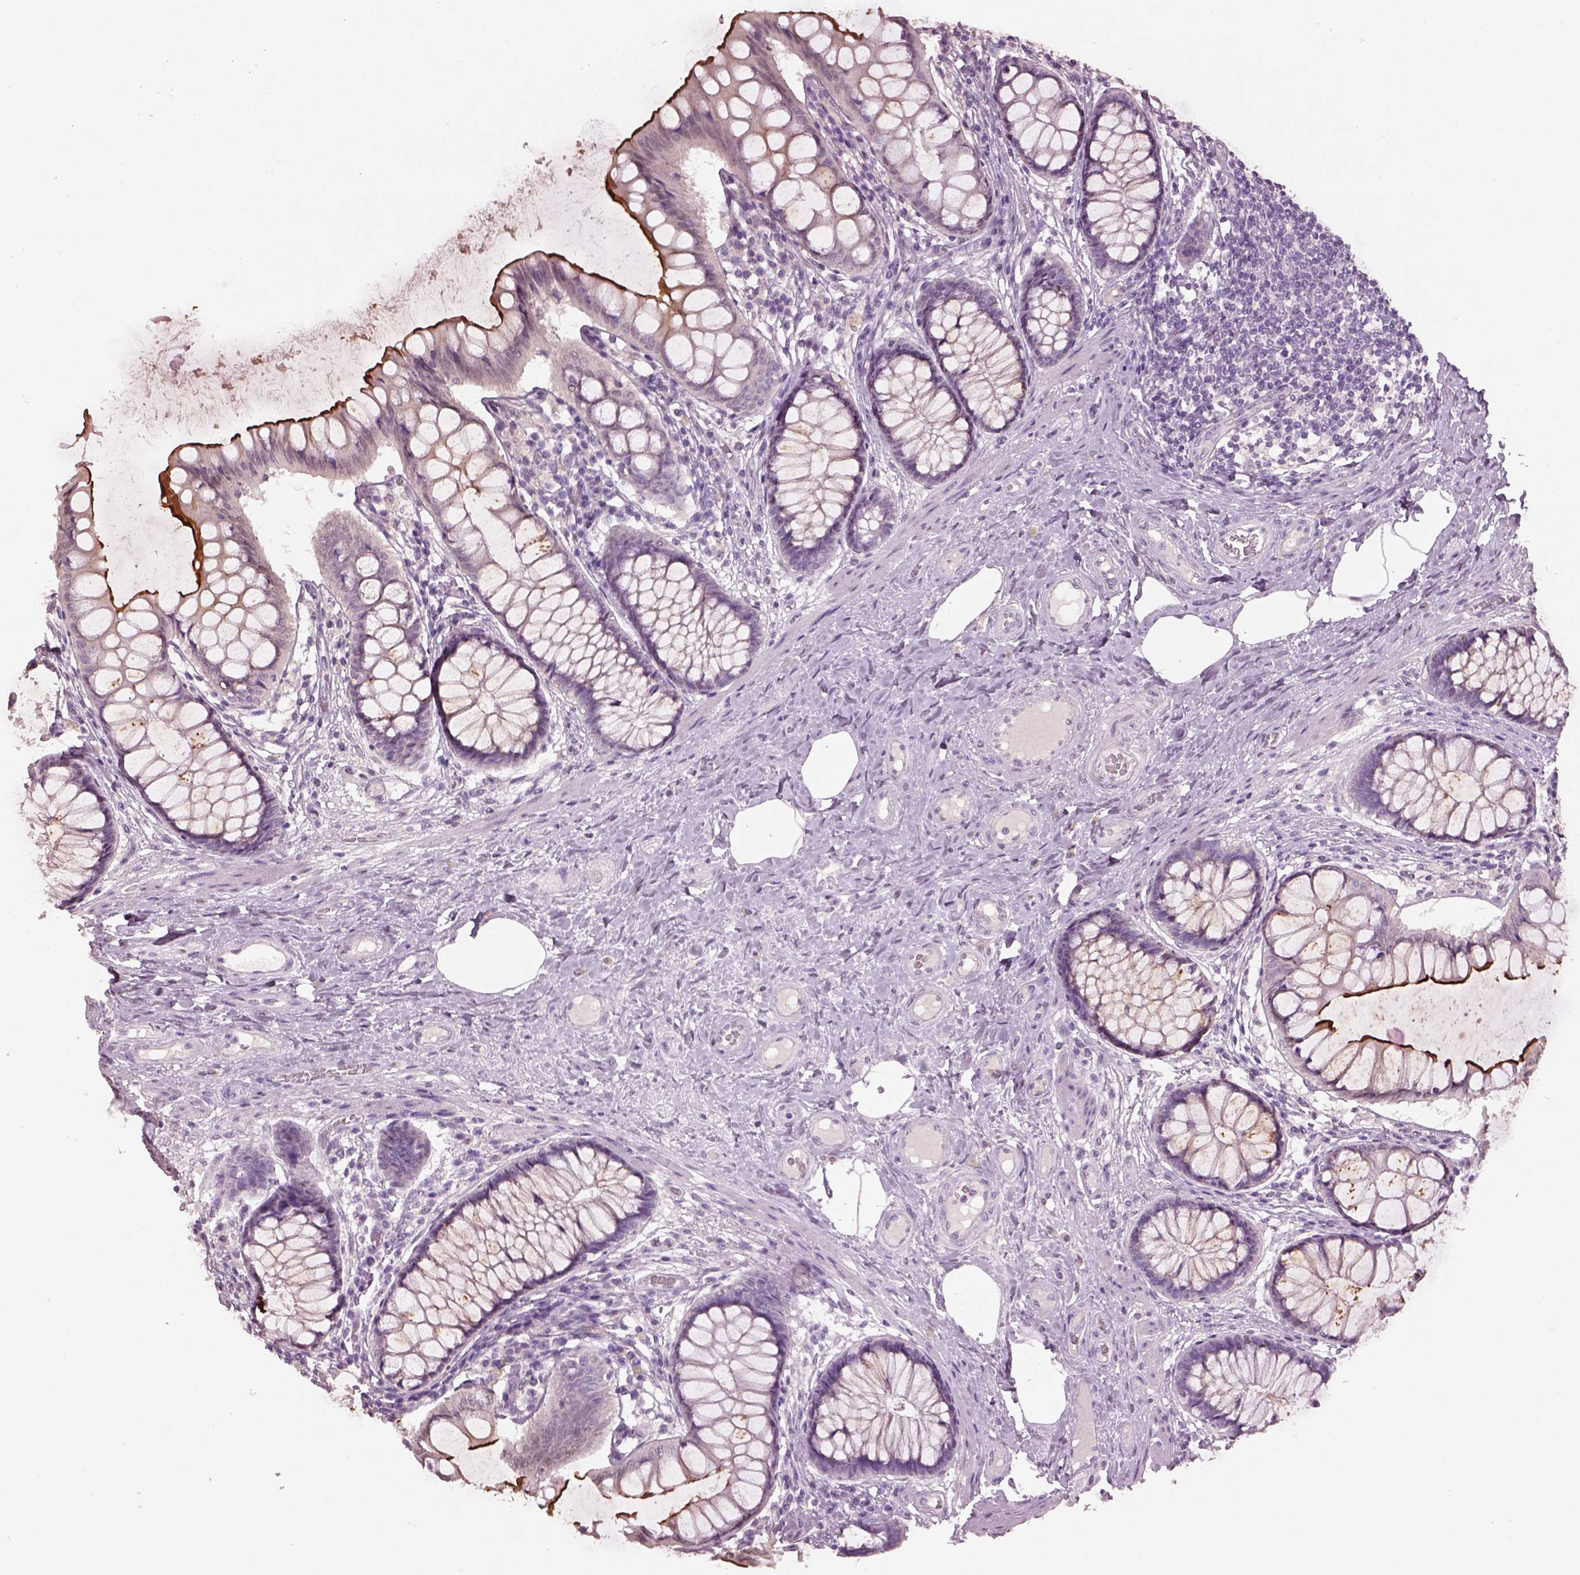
{"staining": {"intensity": "negative", "quantity": "none", "location": "none"}, "tissue": "colon", "cell_type": "Endothelial cells", "image_type": "normal", "snomed": [{"axis": "morphology", "description": "Normal tissue, NOS"}, {"axis": "topography", "description": "Colon"}], "caption": "Endothelial cells show no significant staining in normal colon.", "gene": "KCNIP3", "patient": {"sex": "female", "age": 65}}